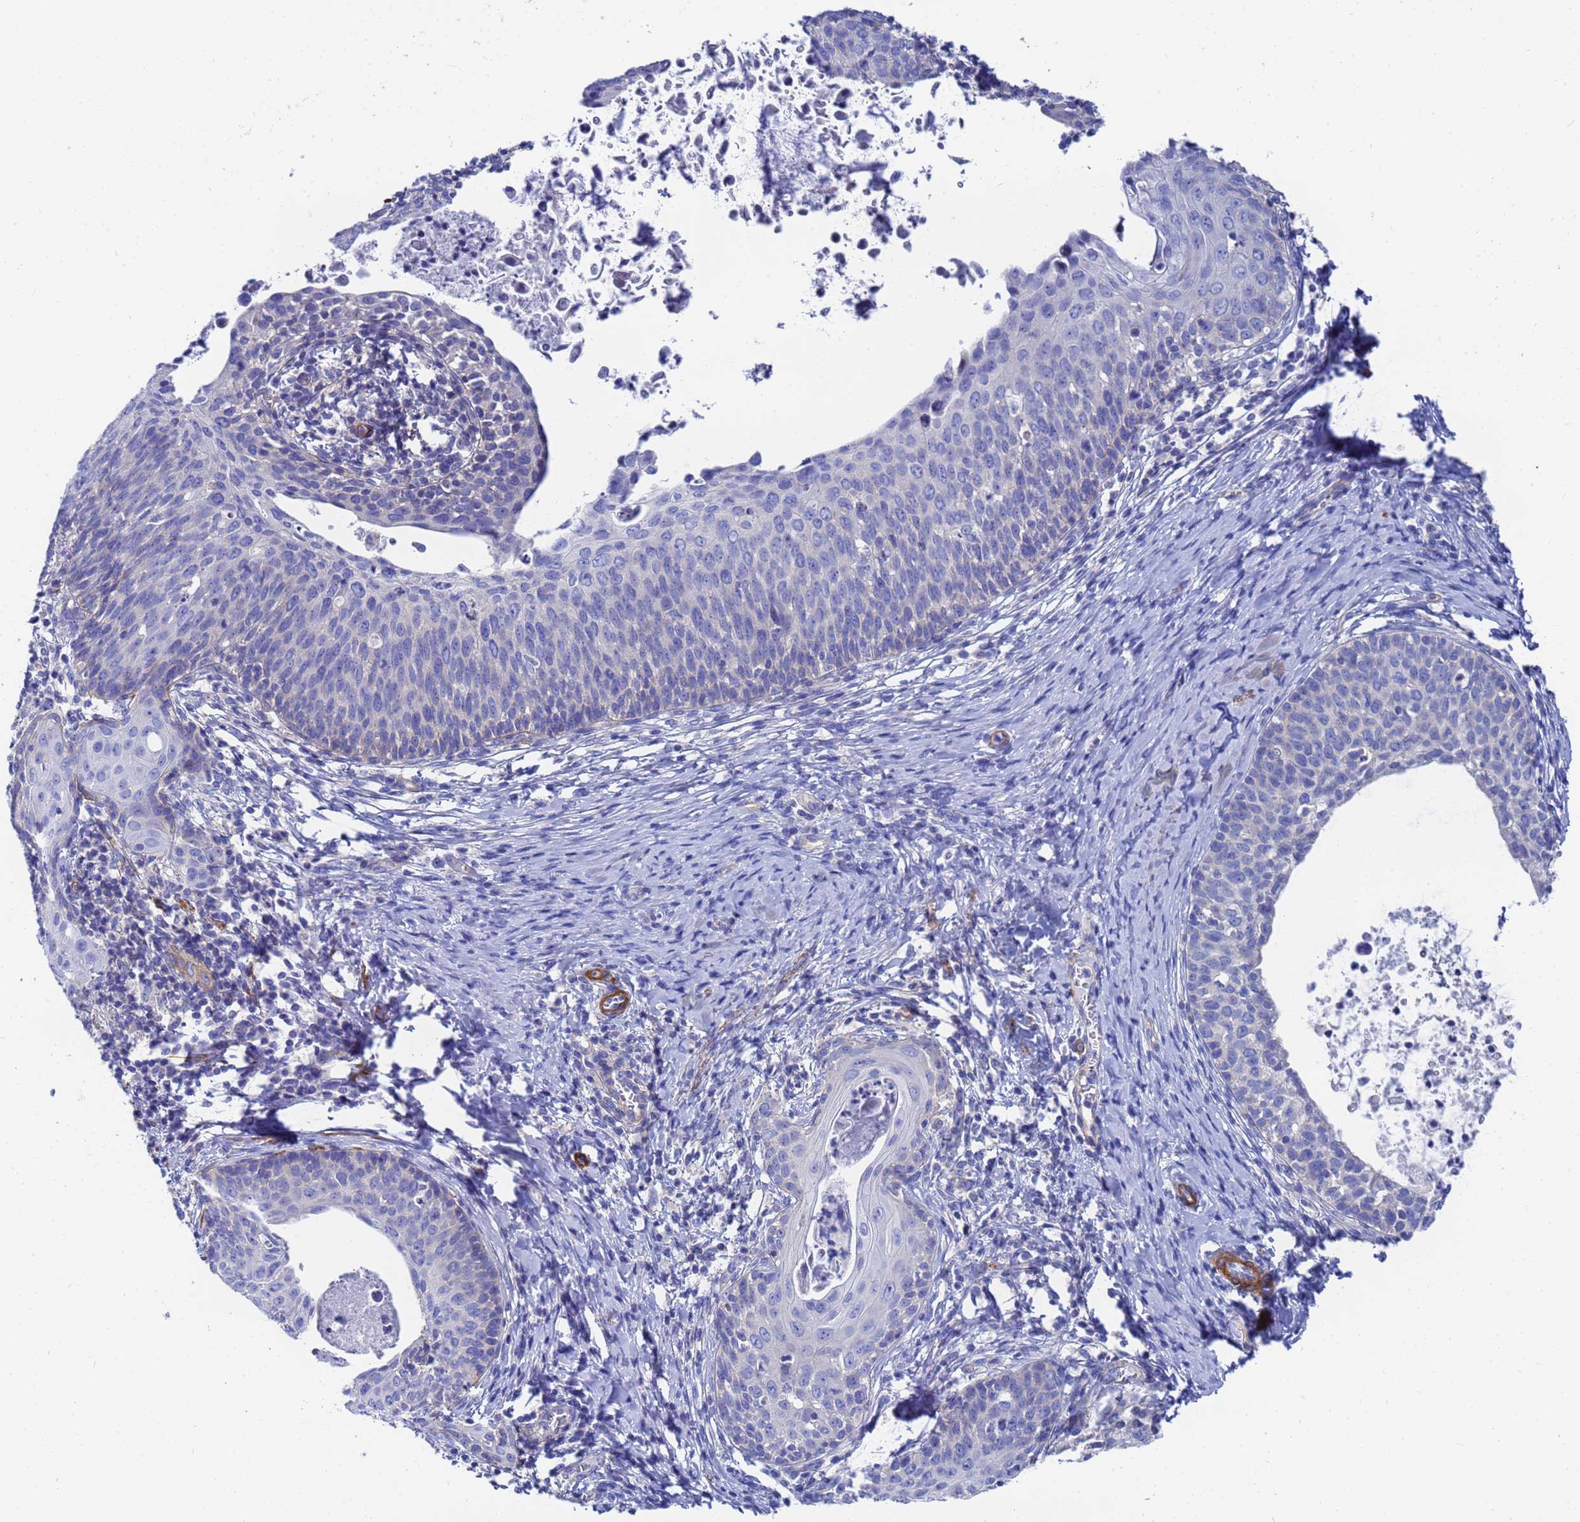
{"staining": {"intensity": "negative", "quantity": "none", "location": "none"}, "tissue": "cervical cancer", "cell_type": "Tumor cells", "image_type": "cancer", "snomed": [{"axis": "morphology", "description": "Squamous cell carcinoma, NOS"}, {"axis": "topography", "description": "Cervix"}], "caption": "This is an IHC image of human cervical squamous cell carcinoma. There is no expression in tumor cells.", "gene": "RAB39B", "patient": {"sex": "female", "age": 52}}